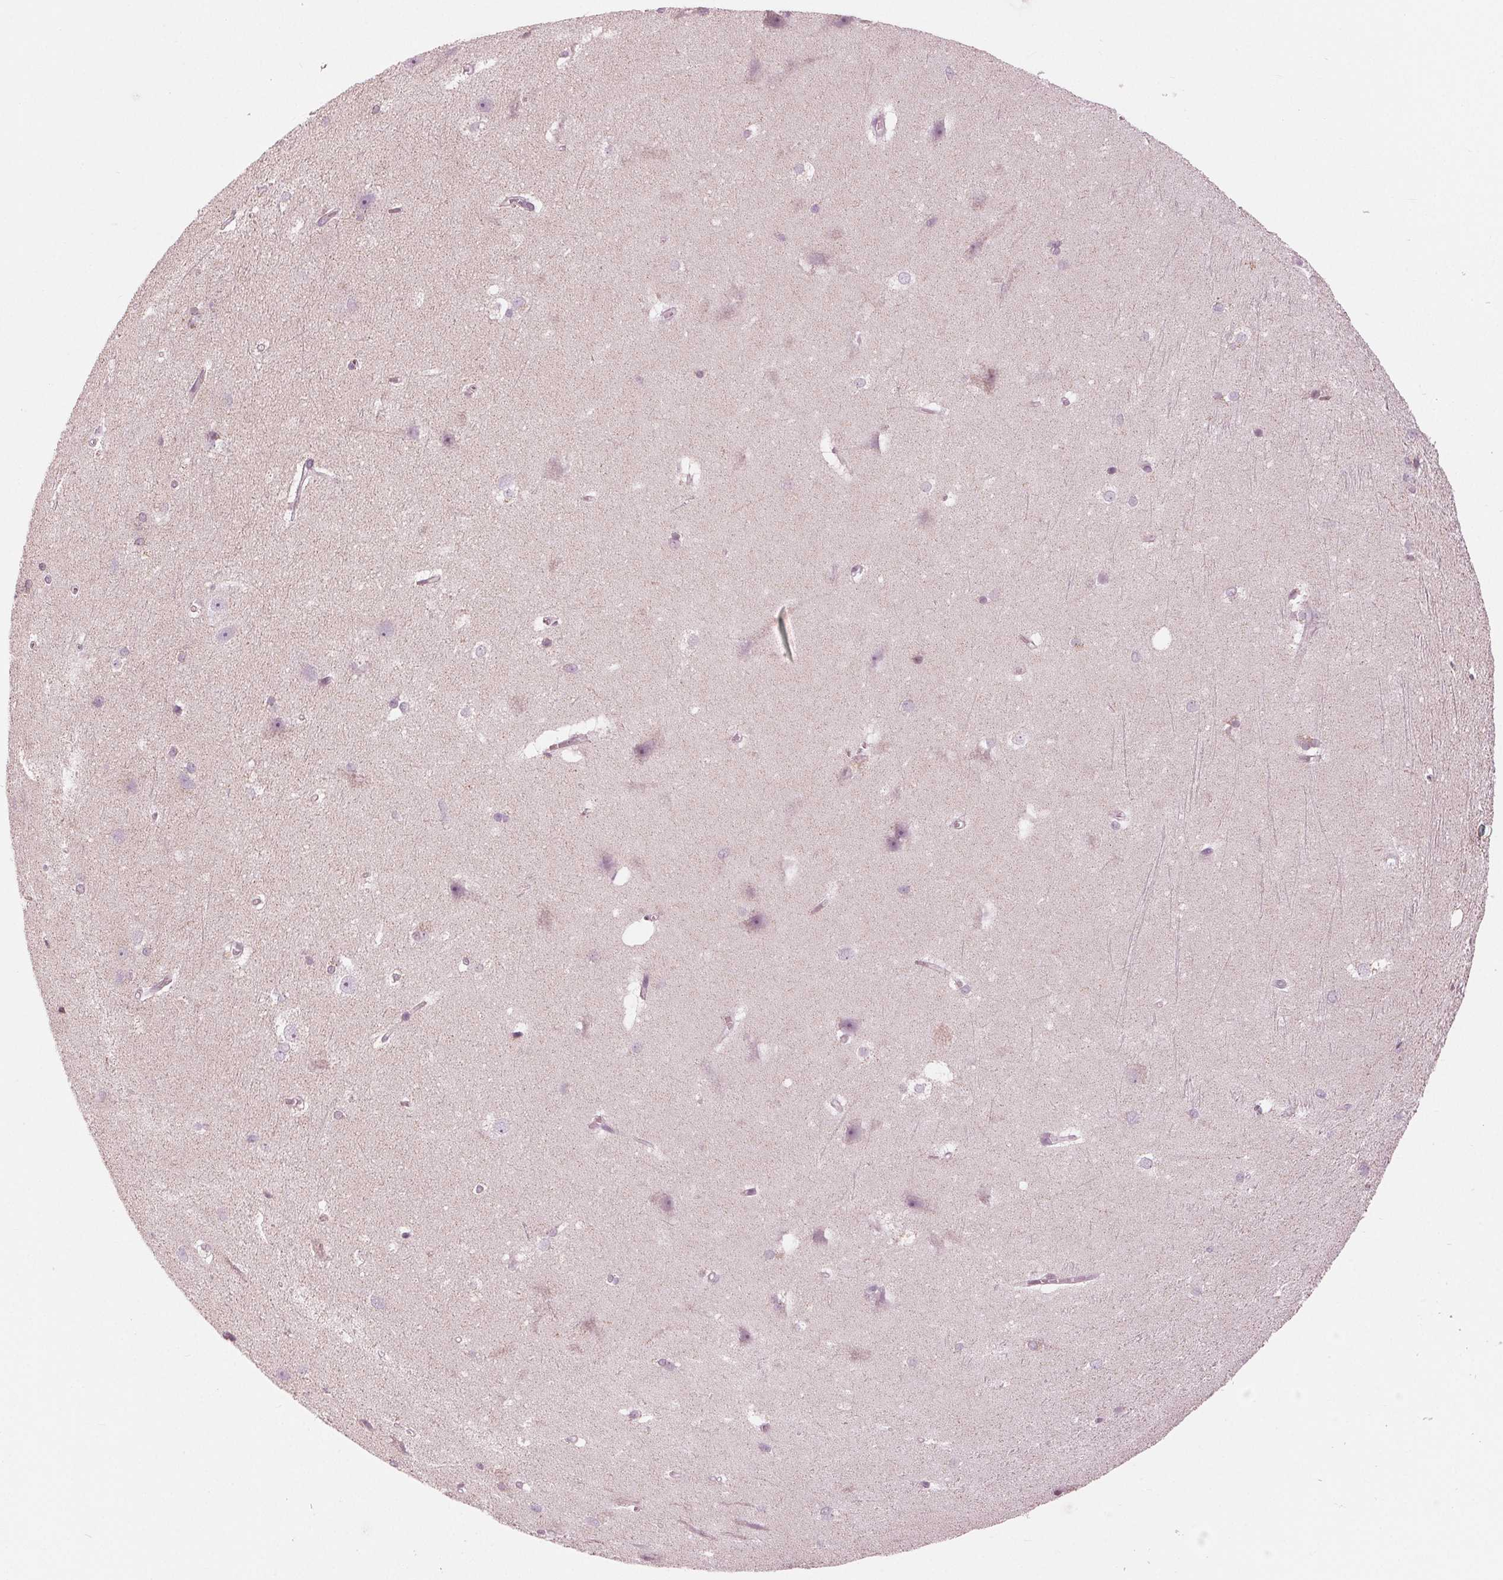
{"staining": {"intensity": "negative", "quantity": "none", "location": "none"}, "tissue": "hippocampus", "cell_type": "Glial cells", "image_type": "normal", "snomed": [{"axis": "morphology", "description": "Normal tissue, NOS"}, {"axis": "topography", "description": "Cerebral cortex"}, {"axis": "topography", "description": "Hippocampus"}], "caption": "Photomicrograph shows no significant protein expression in glial cells of benign hippocampus.", "gene": "CLN6", "patient": {"sex": "female", "age": 19}}